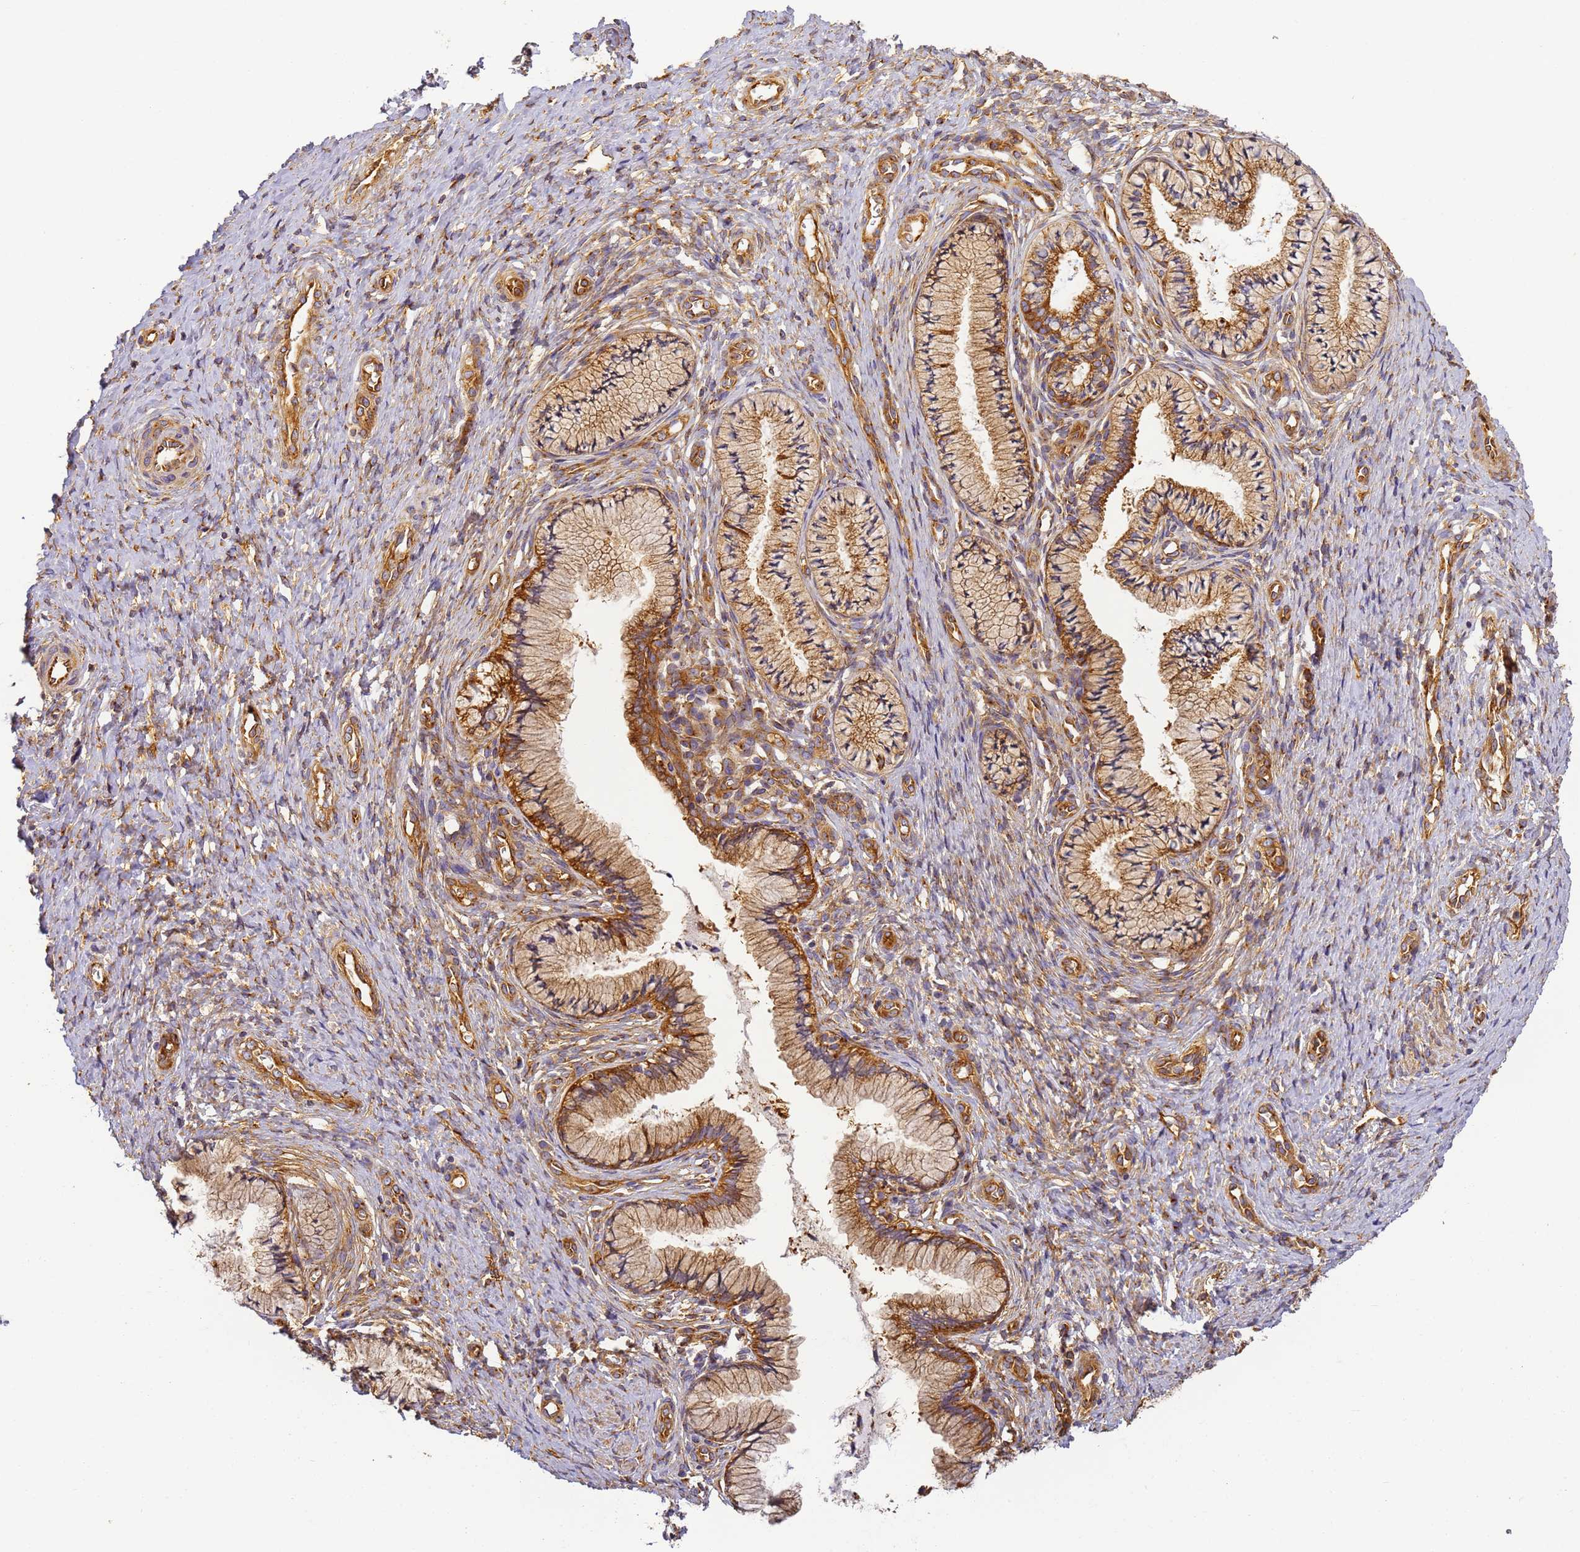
{"staining": {"intensity": "moderate", "quantity": ">75%", "location": "cytoplasmic/membranous"}, "tissue": "cervix", "cell_type": "Glandular cells", "image_type": "normal", "snomed": [{"axis": "morphology", "description": "Normal tissue, NOS"}, {"axis": "topography", "description": "Cervix"}], "caption": "Unremarkable cervix was stained to show a protein in brown. There is medium levels of moderate cytoplasmic/membranous expression in approximately >75% of glandular cells.", "gene": "DYNC1I2", "patient": {"sex": "female", "age": 36}}